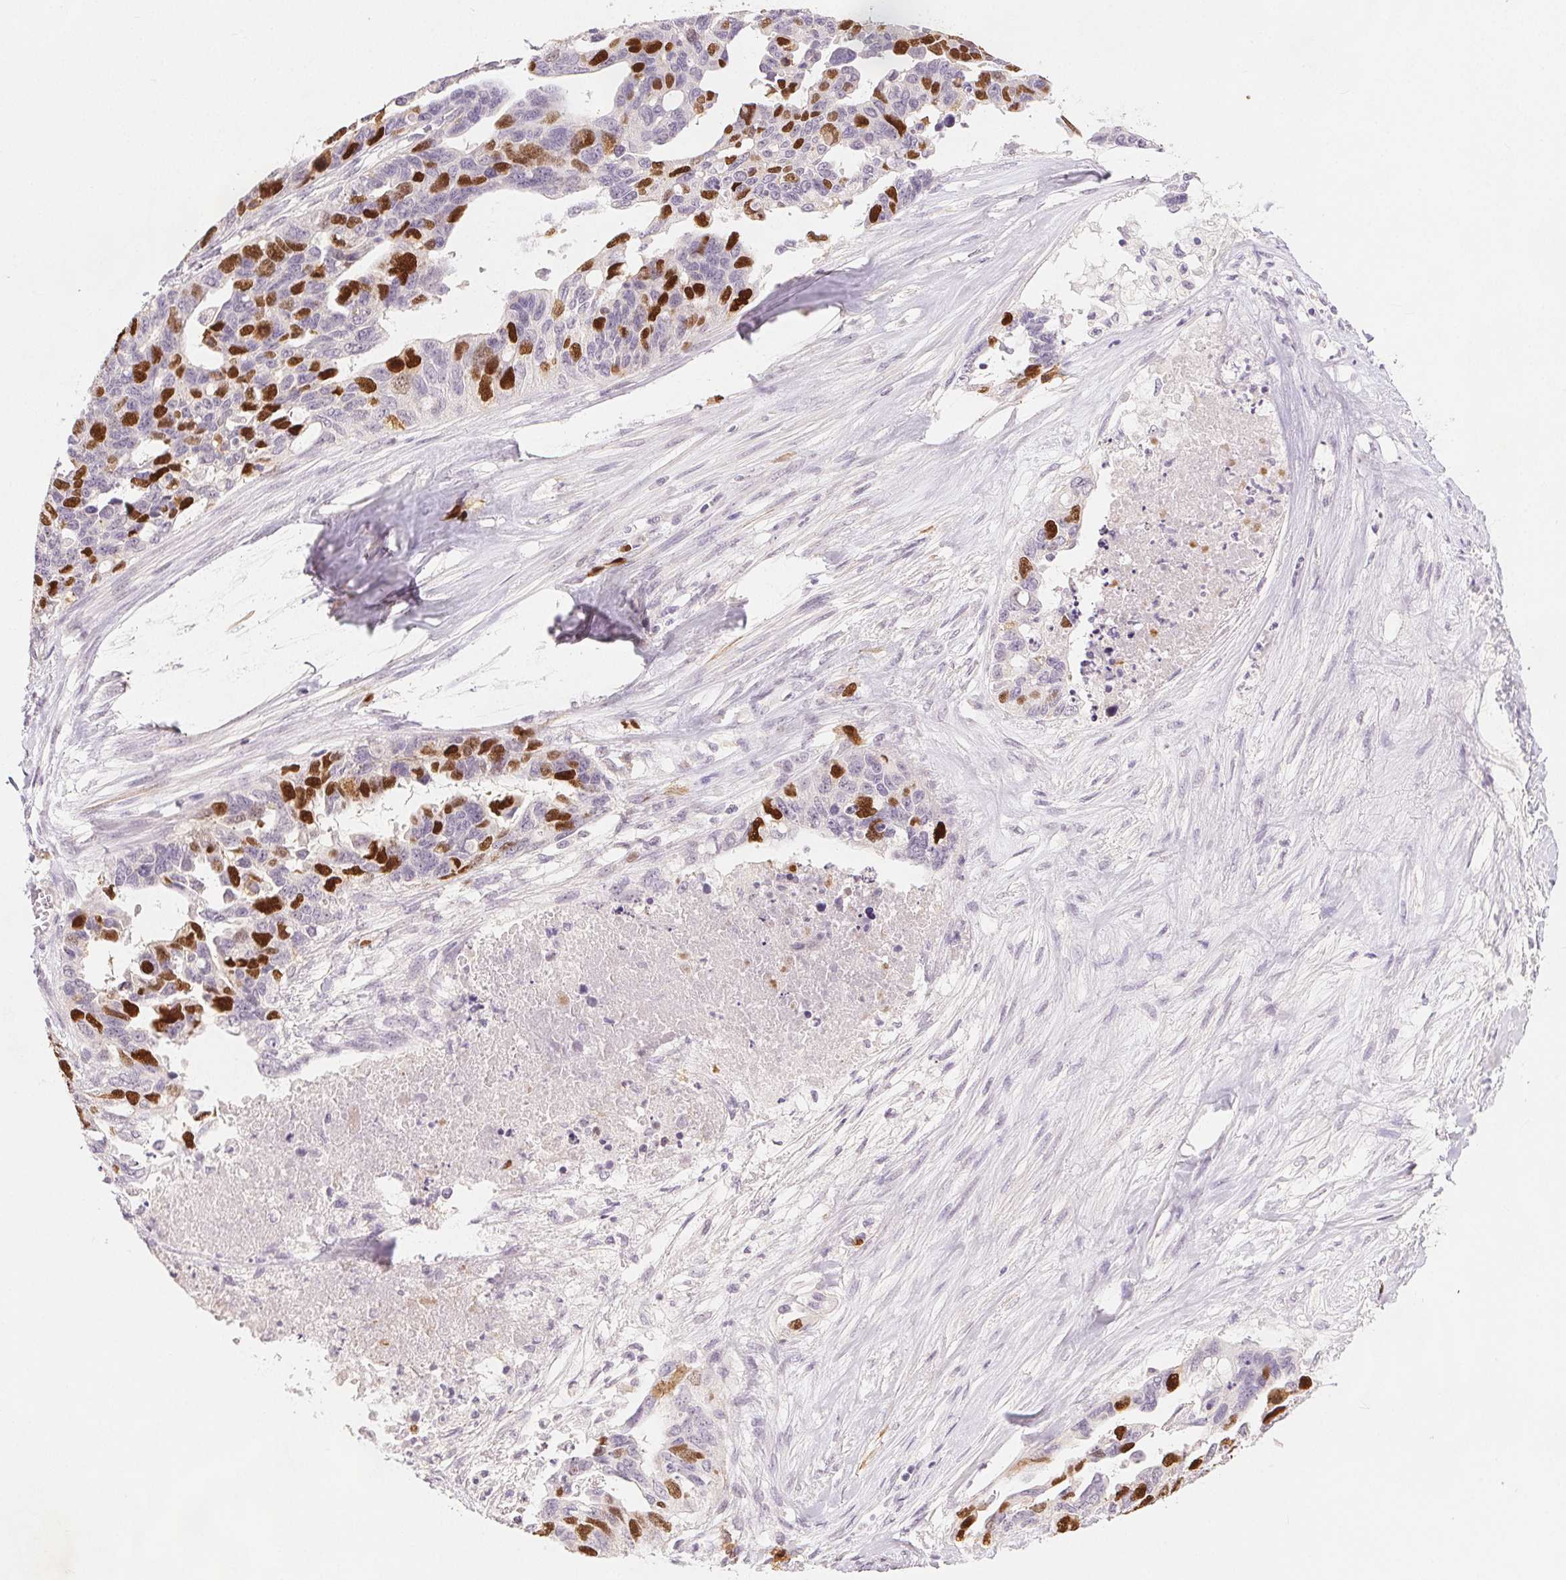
{"staining": {"intensity": "moderate", "quantity": "25%-75%", "location": "nuclear"}, "tissue": "ovarian cancer", "cell_type": "Tumor cells", "image_type": "cancer", "snomed": [{"axis": "morphology", "description": "Cystadenocarcinoma, serous, NOS"}, {"axis": "topography", "description": "Ovary"}], "caption": "DAB immunohistochemical staining of ovarian cancer (serous cystadenocarcinoma) reveals moderate nuclear protein expression in approximately 25%-75% of tumor cells. (Brightfield microscopy of DAB IHC at high magnification).", "gene": "ANLN", "patient": {"sex": "female", "age": 69}}